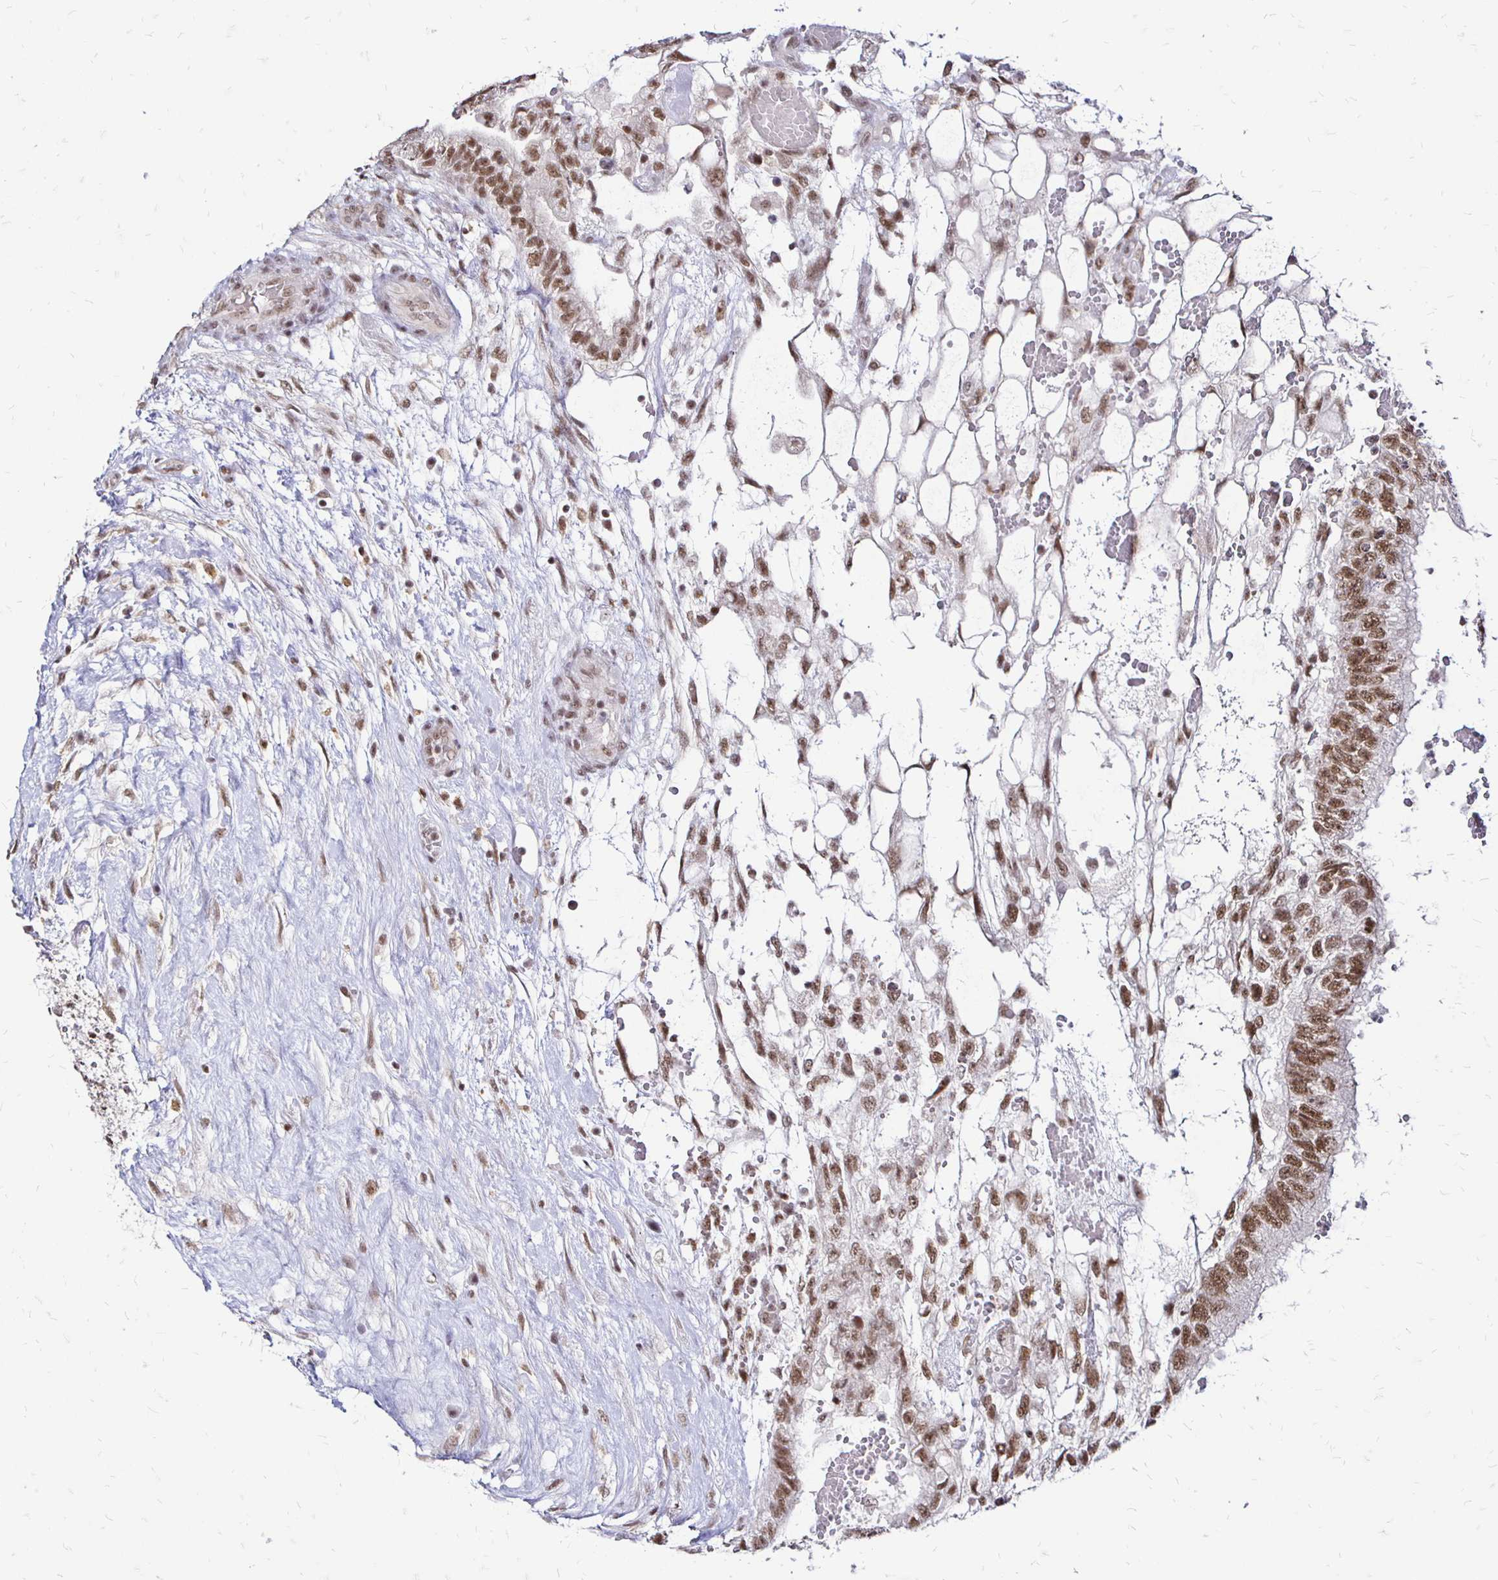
{"staining": {"intensity": "moderate", "quantity": ">75%", "location": "nuclear"}, "tissue": "testis cancer", "cell_type": "Tumor cells", "image_type": "cancer", "snomed": [{"axis": "morphology", "description": "Normal tissue, NOS"}, {"axis": "morphology", "description": "Carcinoma, Embryonal, NOS"}, {"axis": "topography", "description": "Testis"}], "caption": "Immunohistochemistry (IHC) photomicrograph of embryonal carcinoma (testis) stained for a protein (brown), which displays medium levels of moderate nuclear positivity in approximately >75% of tumor cells.", "gene": "SIN3A", "patient": {"sex": "male", "age": 32}}